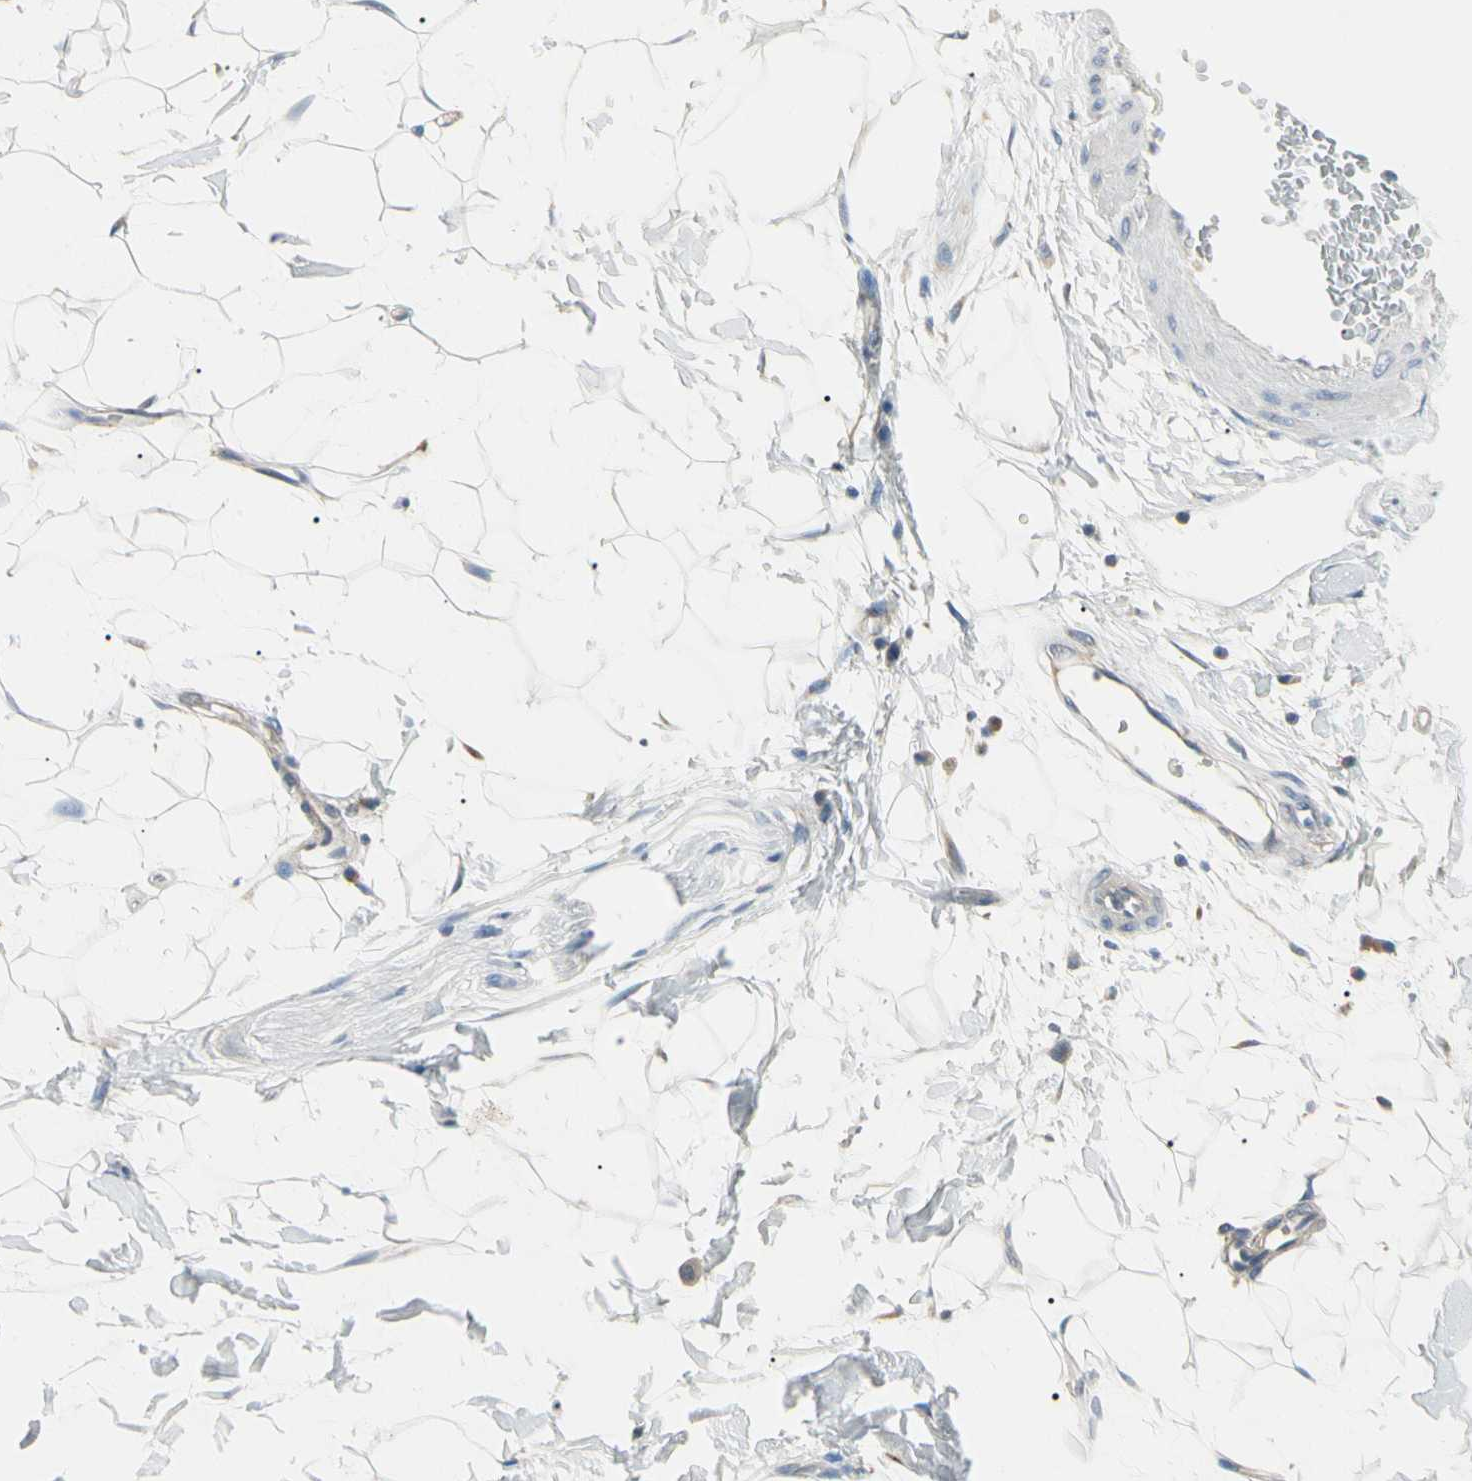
{"staining": {"intensity": "negative", "quantity": "none", "location": "none"}, "tissue": "adipose tissue", "cell_type": "Adipocytes", "image_type": "normal", "snomed": [{"axis": "morphology", "description": "Normal tissue, NOS"}, {"axis": "topography", "description": "Soft tissue"}], "caption": "This image is of normal adipose tissue stained with IHC to label a protein in brown with the nuclei are counter-stained blue. There is no positivity in adipocytes.", "gene": "DUSP12", "patient": {"sex": "male", "age": 72}}